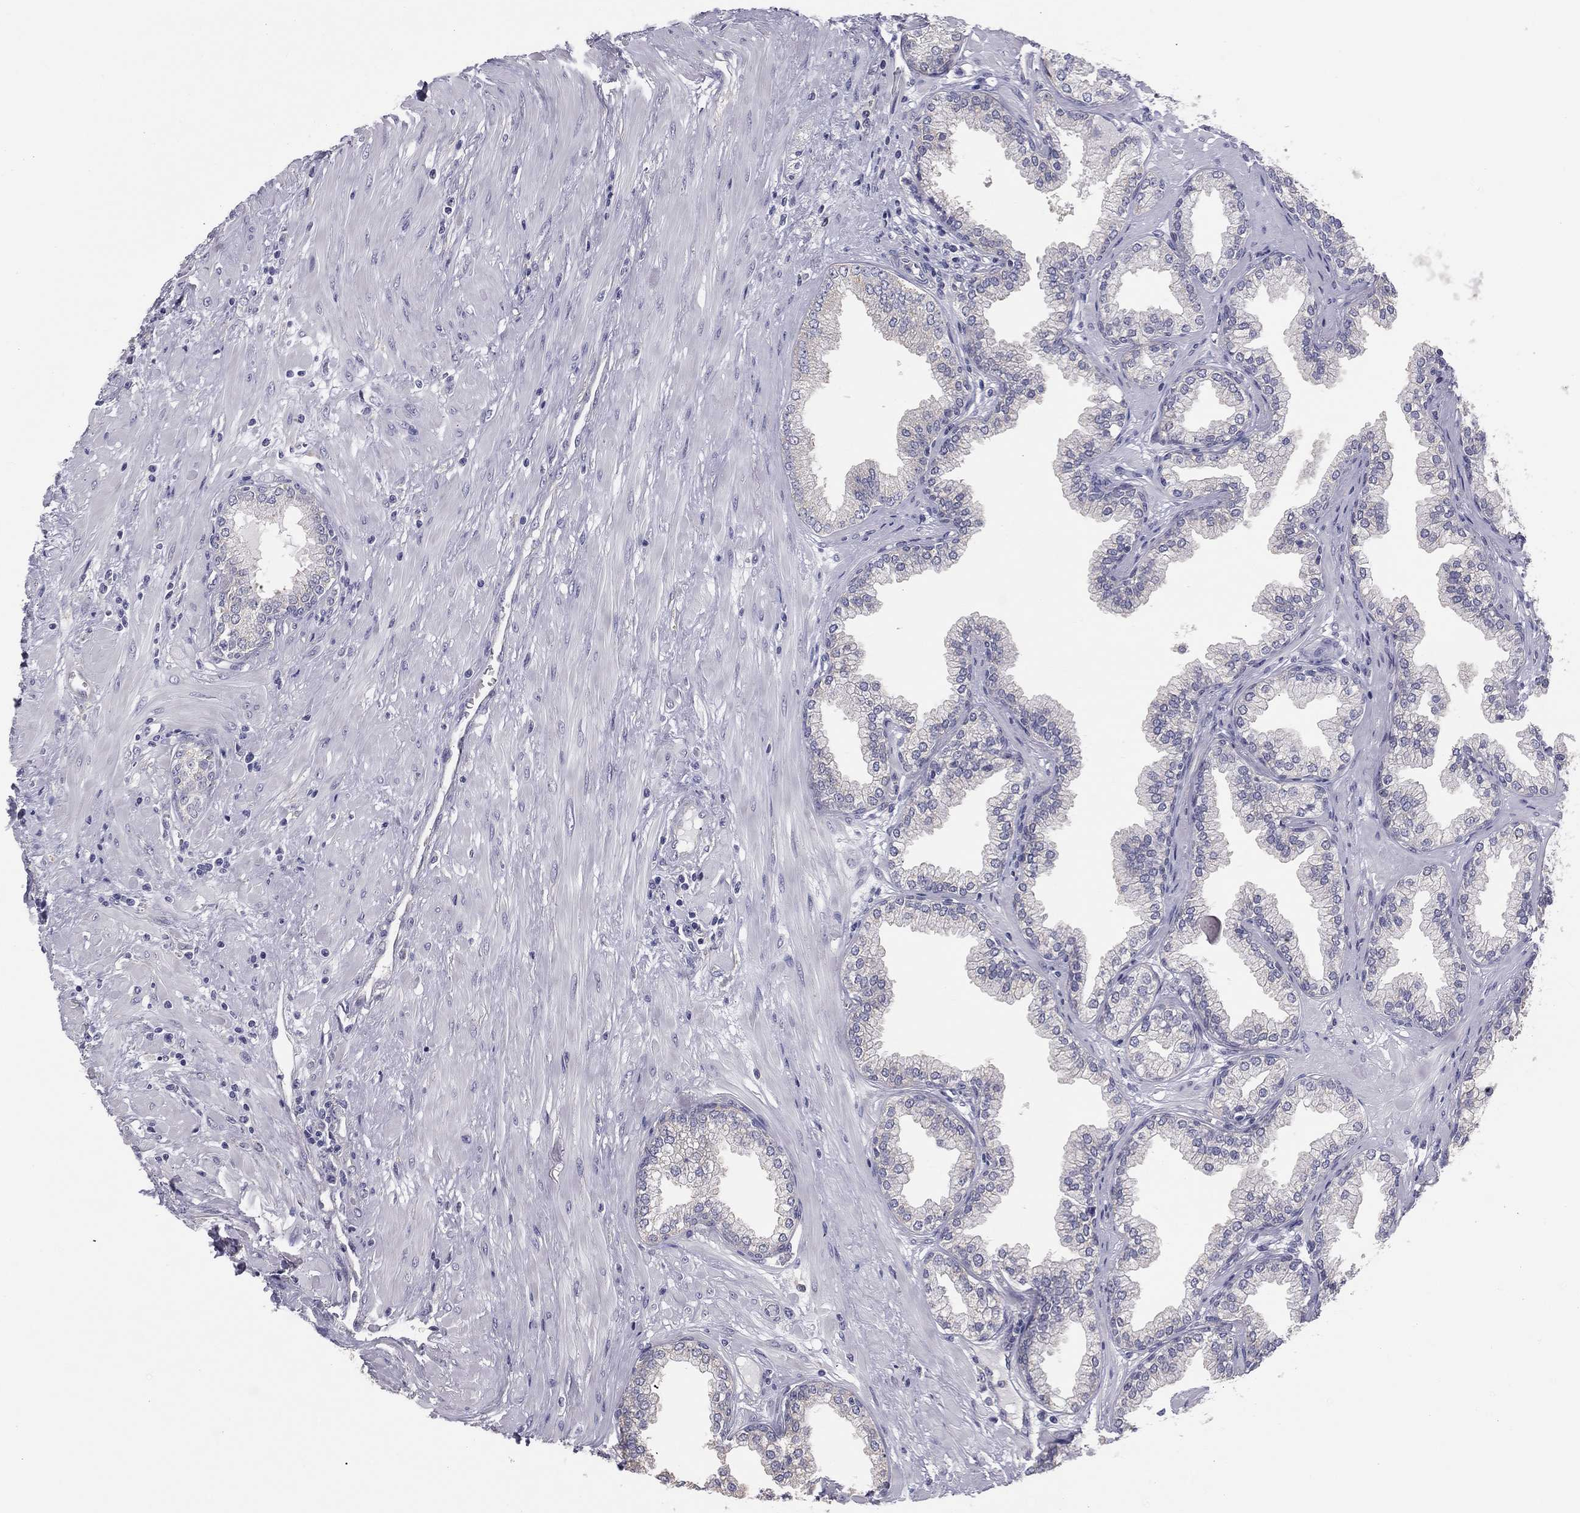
{"staining": {"intensity": "negative", "quantity": "none", "location": "none"}, "tissue": "prostate", "cell_type": "Glandular cells", "image_type": "normal", "snomed": [{"axis": "morphology", "description": "Normal tissue, NOS"}, {"axis": "topography", "description": "Prostate"}], "caption": "The photomicrograph displays no significant staining in glandular cells of prostate.", "gene": "MUC13", "patient": {"sex": "male", "age": 64}}